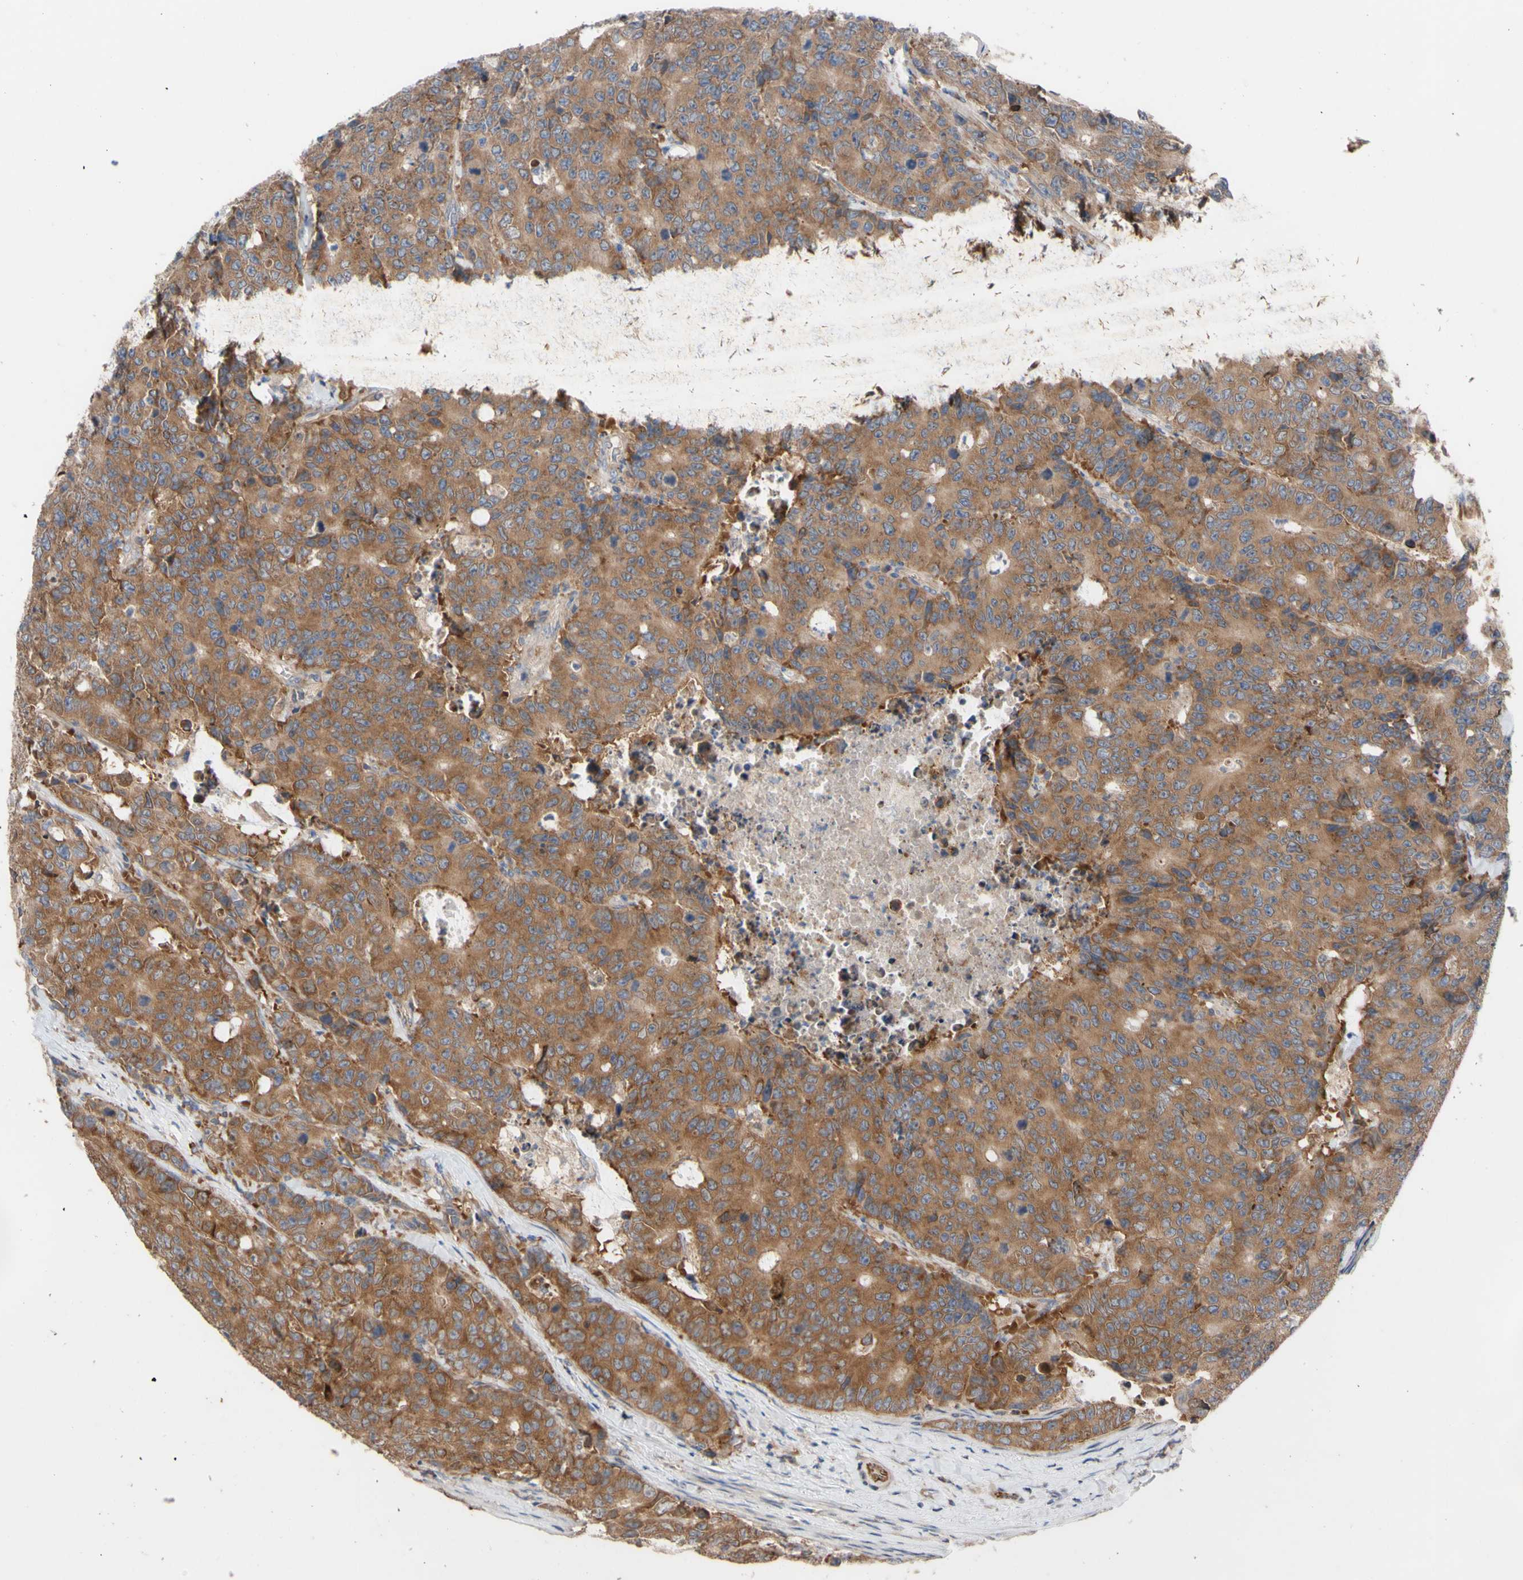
{"staining": {"intensity": "moderate", "quantity": ">75%", "location": "cytoplasmic/membranous"}, "tissue": "colorectal cancer", "cell_type": "Tumor cells", "image_type": "cancer", "snomed": [{"axis": "morphology", "description": "Adenocarcinoma, NOS"}, {"axis": "topography", "description": "Colon"}], "caption": "There is medium levels of moderate cytoplasmic/membranous positivity in tumor cells of colorectal cancer, as demonstrated by immunohistochemical staining (brown color).", "gene": "EIF2S3", "patient": {"sex": "female", "age": 86}}